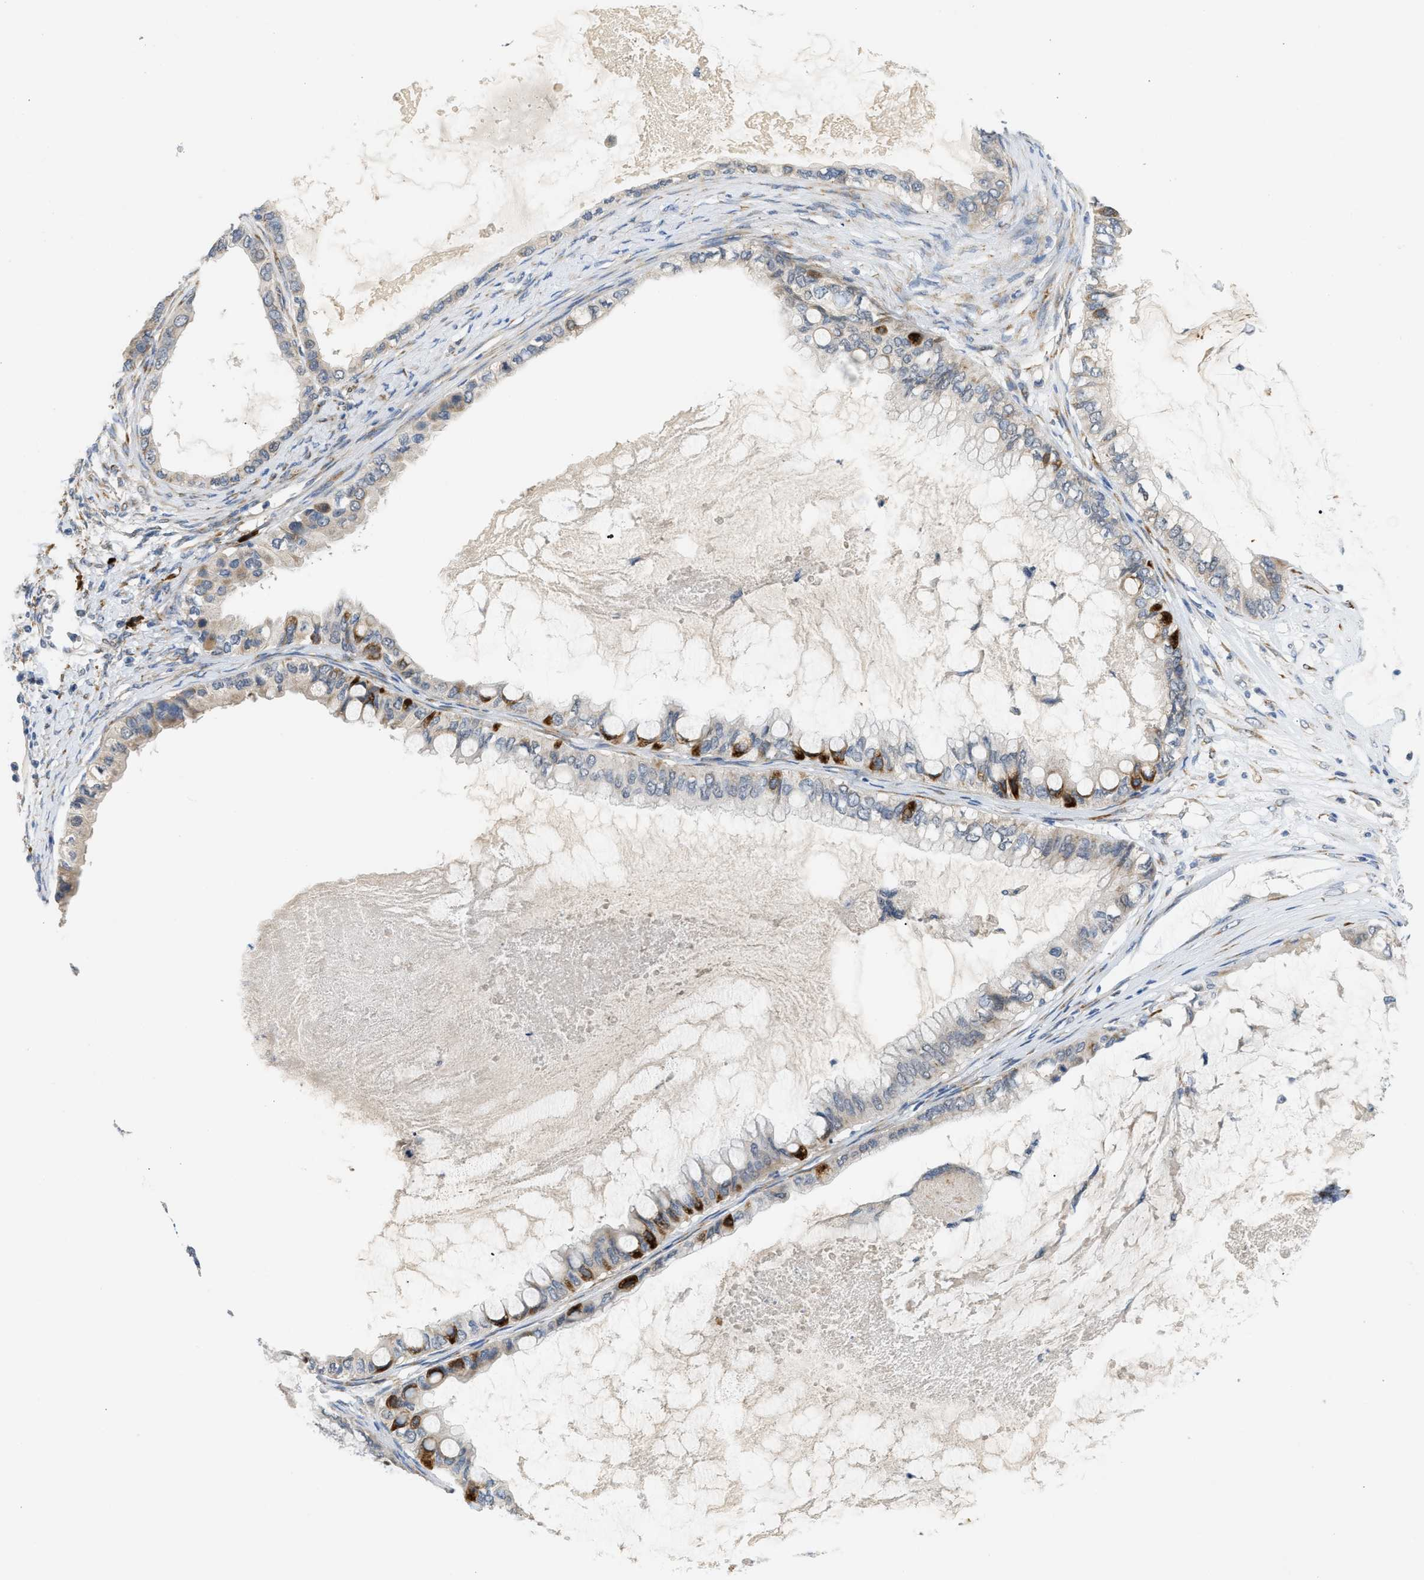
{"staining": {"intensity": "moderate", "quantity": "25%-75%", "location": "cytoplasmic/membranous"}, "tissue": "ovarian cancer", "cell_type": "Tumor cells", "image_type": "cancer", "snomed": [{"axis": "morphology", "description": "Cystadenocarcinoma, mucinous, NOS"}, {"axis": "topography", "description": "Ovary"}], "caption": "Mucinous cystadenocarcinoma (ovarian) tissue exhibits moderate cytoplasmic/membranous expression in approximately 25%-75% of tumor cells", "gene": "KCNC2", "patient": {"sex": "female", "age": 80}}